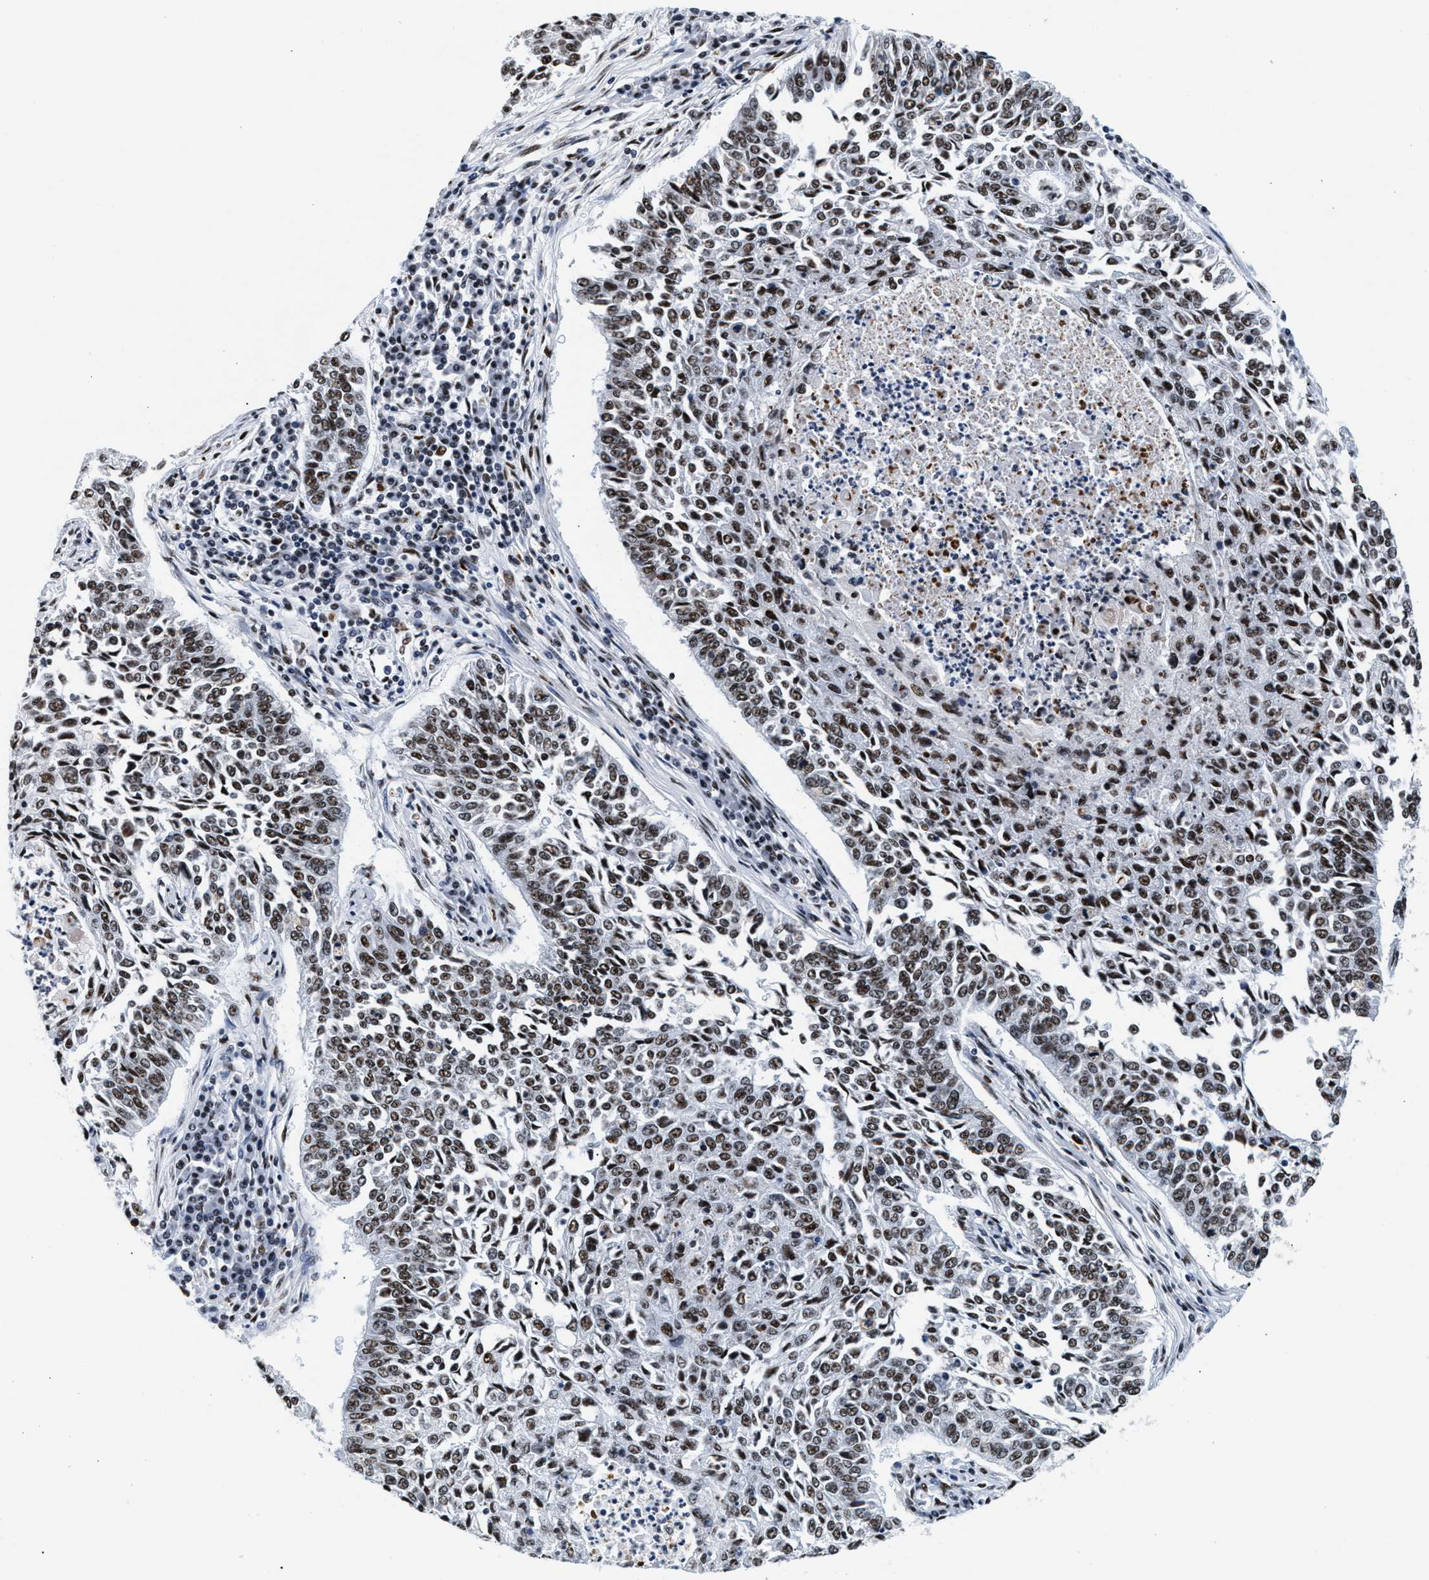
{"staining": {"intensity": "moderate", "quantity": ">75%", "location": "nuclear"}, "tissue": "lung cancer", "cell_type": "Tumor cells", "image_type": "cancer", "snomed": [{"axis": "morphology", "description": "Normal tissue, NOS"}, {"axis": "morphology", "description": "Squamous cell carcinoma, NOS"}, {"axis": "topography", "description": "Cartilage tissue"}, {"axis": "topography", "description": "Bronchus"}, {"axis": "topography", "description": "Lung"}], "caption": "Tumor cells reveal medium levels of moderate nuclear expression in about >75% of cells in human lung squamous cell carcinoma.", "gene": "RAD50", "patient": {"sex": "female", "age": 49}}